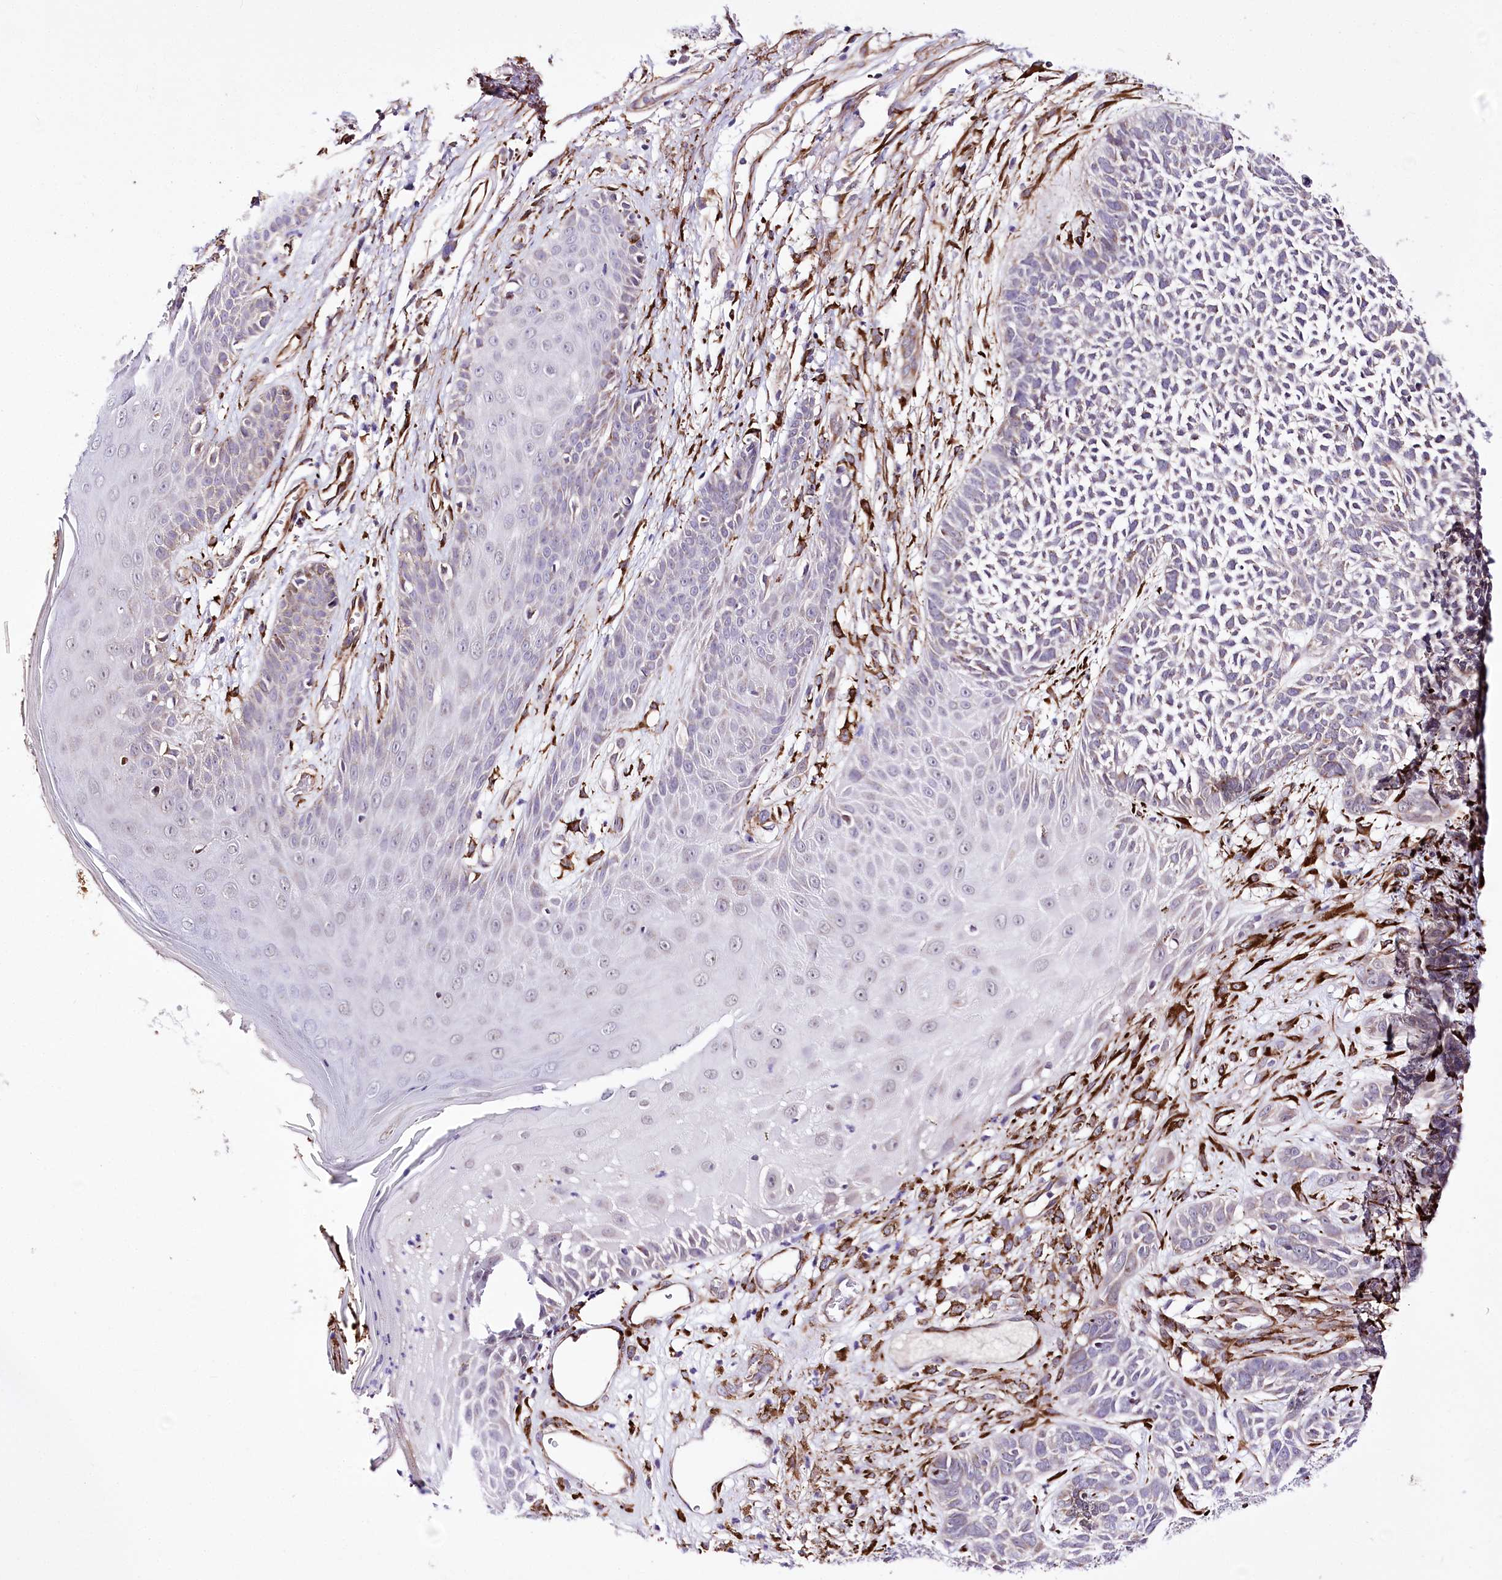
{"staining": {"intensity": "negative", "quantity": "none", "location": "none"}, "tissue": "skin cancer", "cell_type": "Tumor cells", "image_type": "cancer", "snomed": [{"axis": "morphology", "description": "Basal cell carcinoma"}, {"axis": "topography", "description": "Skin"}], "caption": "The micrograph displays no staining of tumor cells in skin cancer.", "gene": "WWC1", "patient": {"sex": "female", "age": 84}}